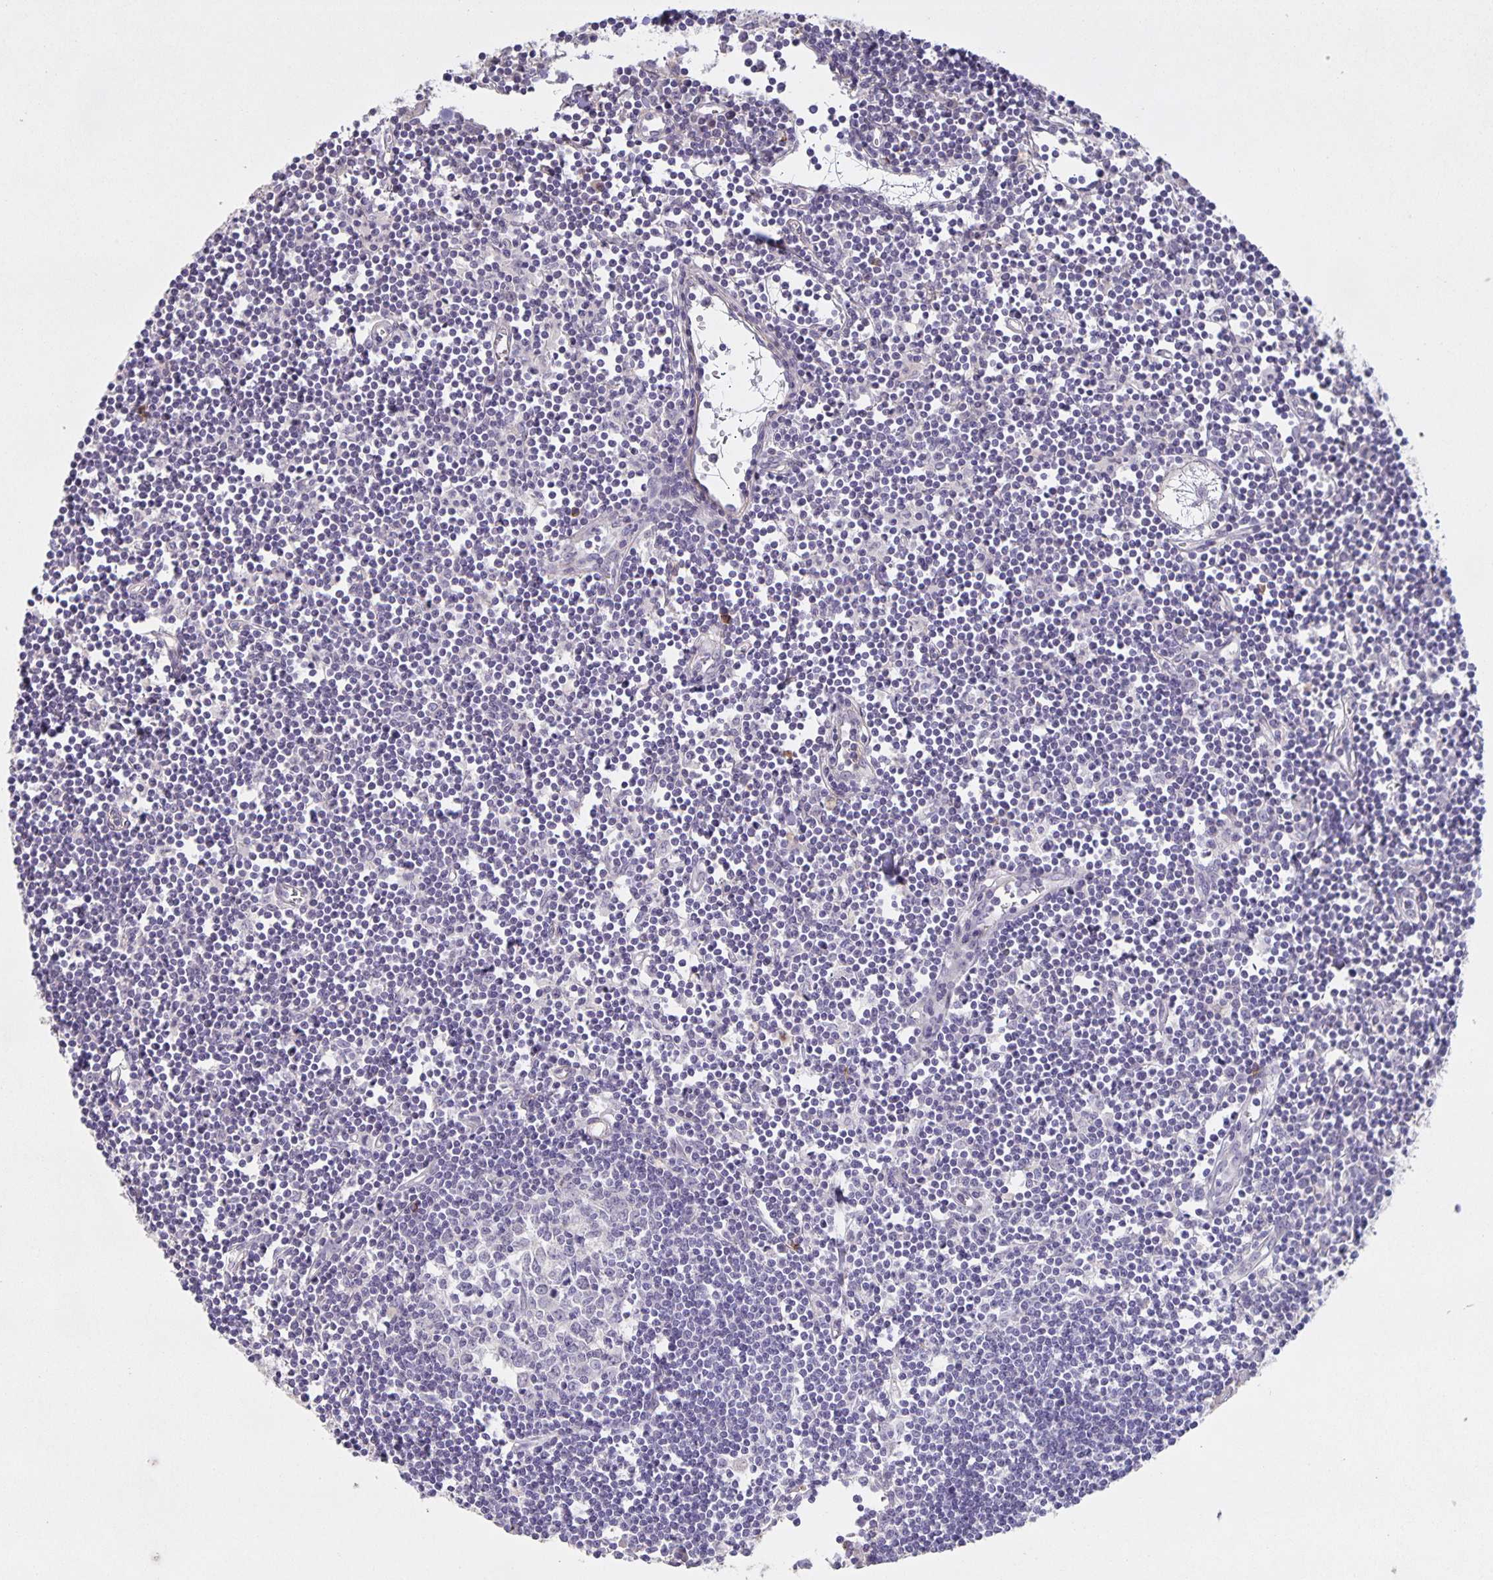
{"staining": {"intensity": "negative", "quantity": "none", "location": "none"}, "tissue": "lymph node", "cell_type": "Germinal center cells", "image_type": "normal", "snomed": [{"axis": "morphology", "description": "Normal tissue, NOS"}, {"axis": "topography", "description": "Lymph node"}], "caption": "Lymph node was stained to show a protein in brown. There is no significant expression in germinal center cells.", "gene": "SRCIN1", "patient": {"sex": "female", "age": 65}}